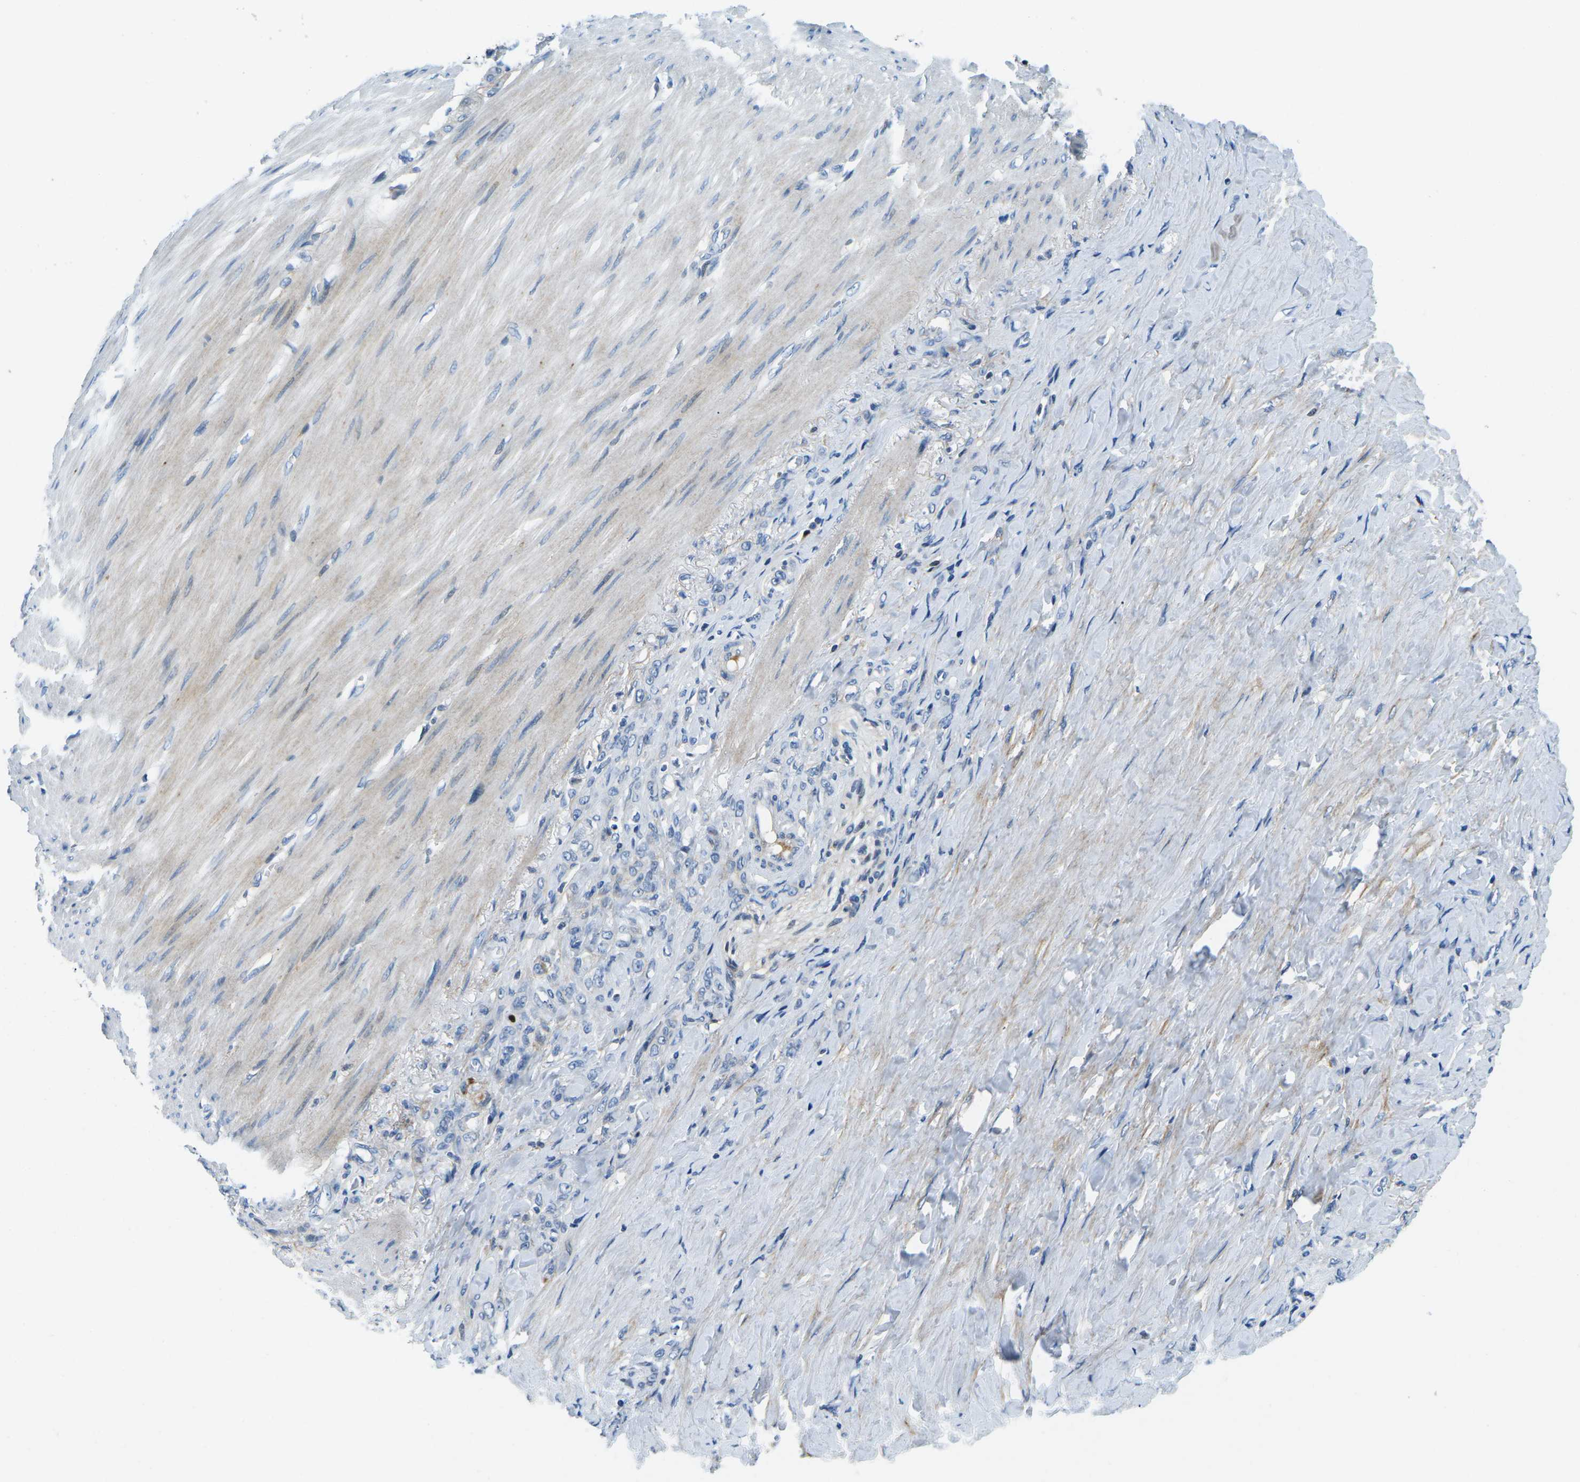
{"staining": {"intensity": "negative", "quantity": "none", "location": "none"}, "tissue": "stomach cancer", "cell_type": "Tumor cells", "image_type": "cancer", "snomed": [{"axis": "morphology", "description": "Adenocarcinoma, NOS"}, {"axis": "topography", "description": "Stomach"}], "caption": "A micrograph of human adenocarcinoma (stomach) is negative for staining in tumor cells. The staining is performed using DAB (3,3'-diaminobenzidine) brown chromogen with nuclei counter-stained in using hematoxylin.", "gene": "CFB", "patient": {"sex": "male", "age": 82}}